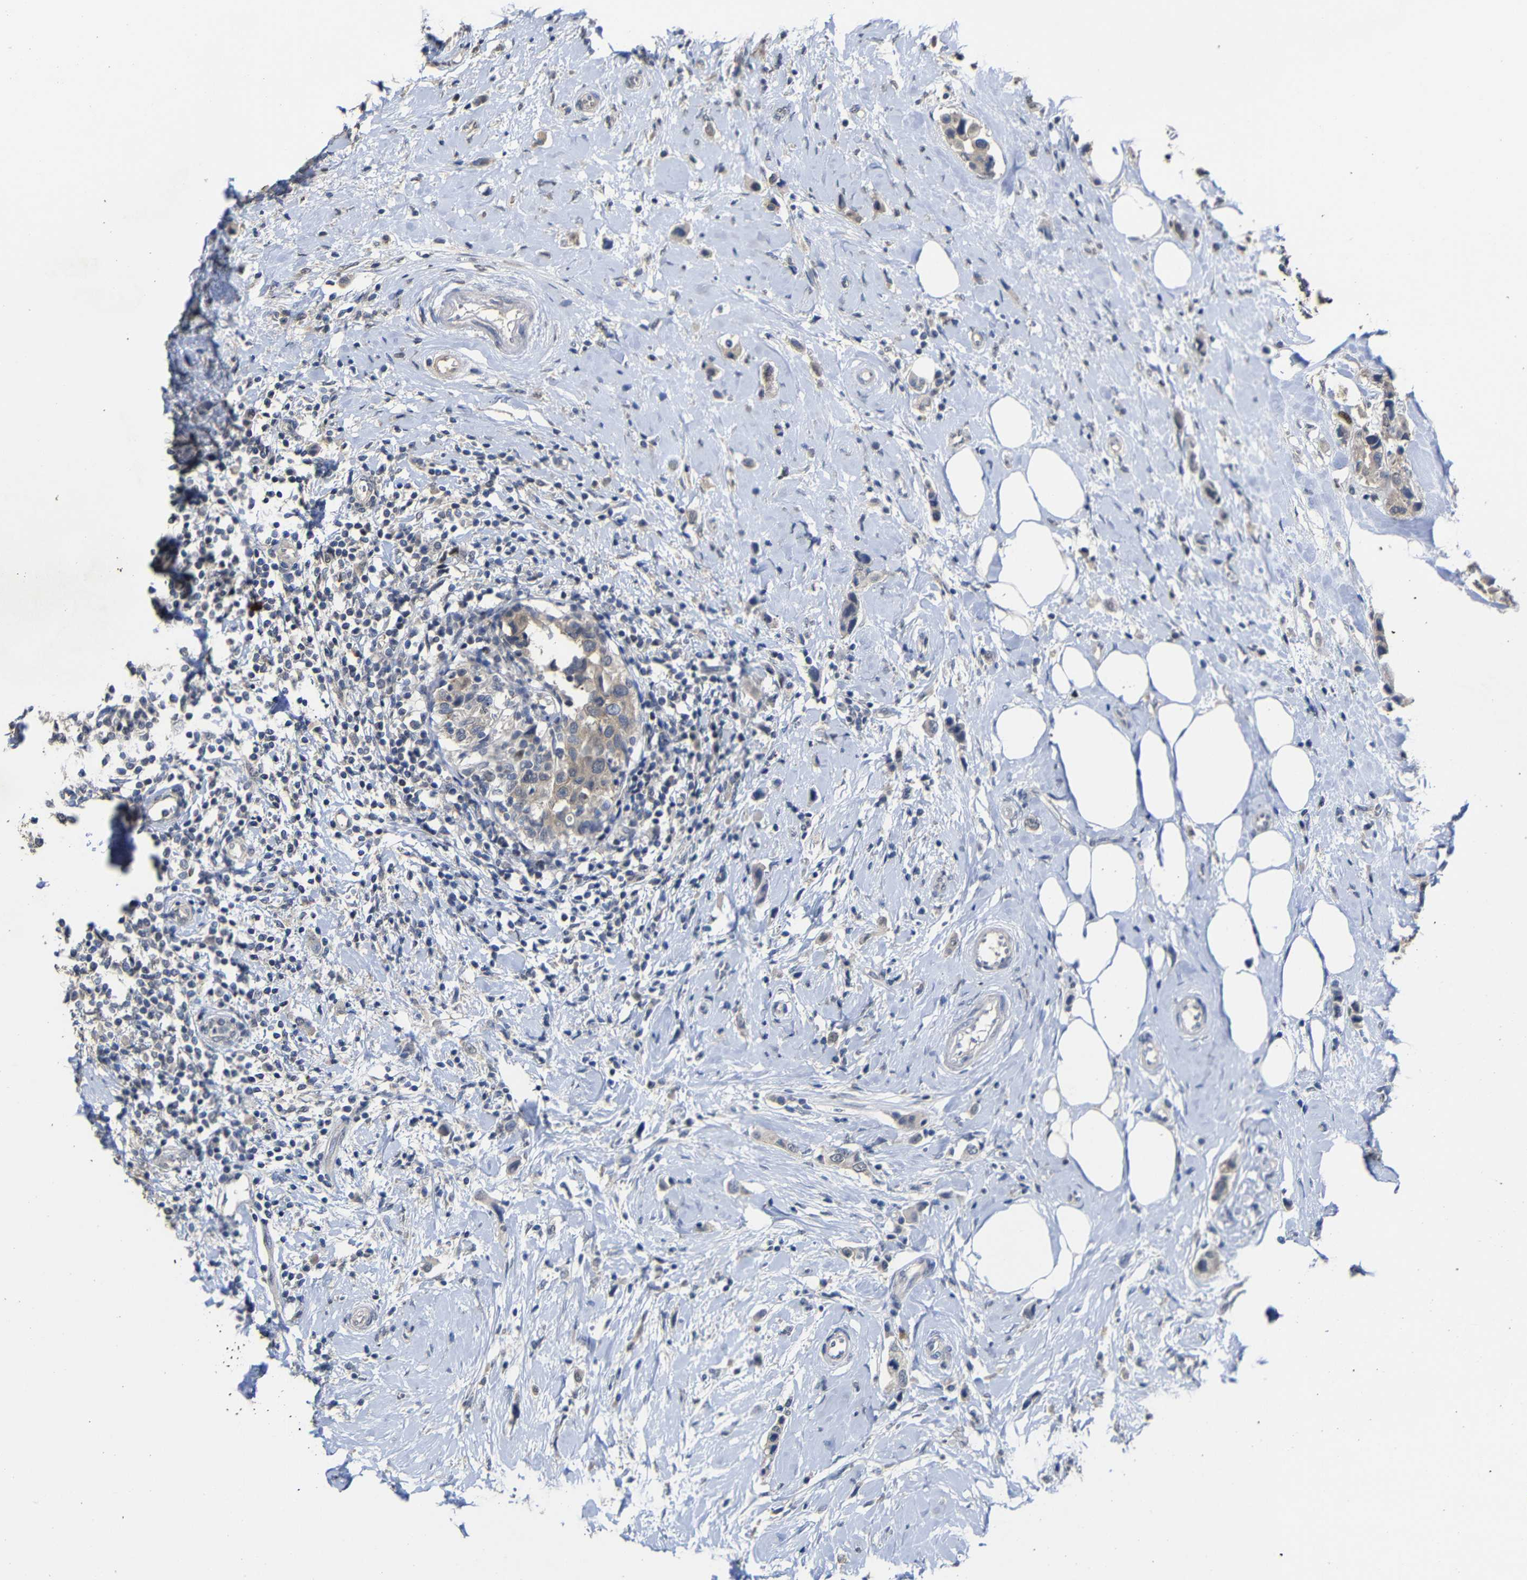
{"staining": {"intensity": "weak", "quantity": ">75%", "location": "cytoplasmic/membranous"}, "tissue": "breast cancer", "cell_type": "Tumor cells", "image_type": "cancer", "snomed": [{"axis": "morphology", "description": "Normal tissue, NOS"}, {"axis": "morphology", "description": "Duct carcinoma"}, {"axis": "topography", "description": "Breast"}], "caption": "Breast cancer (infiltrating ductal carcinoma) stained with a protein marker demonstrates weak staining in tumor cells.", "gene": "ATG12", "patient": {"sex": "female", "age": 50}}